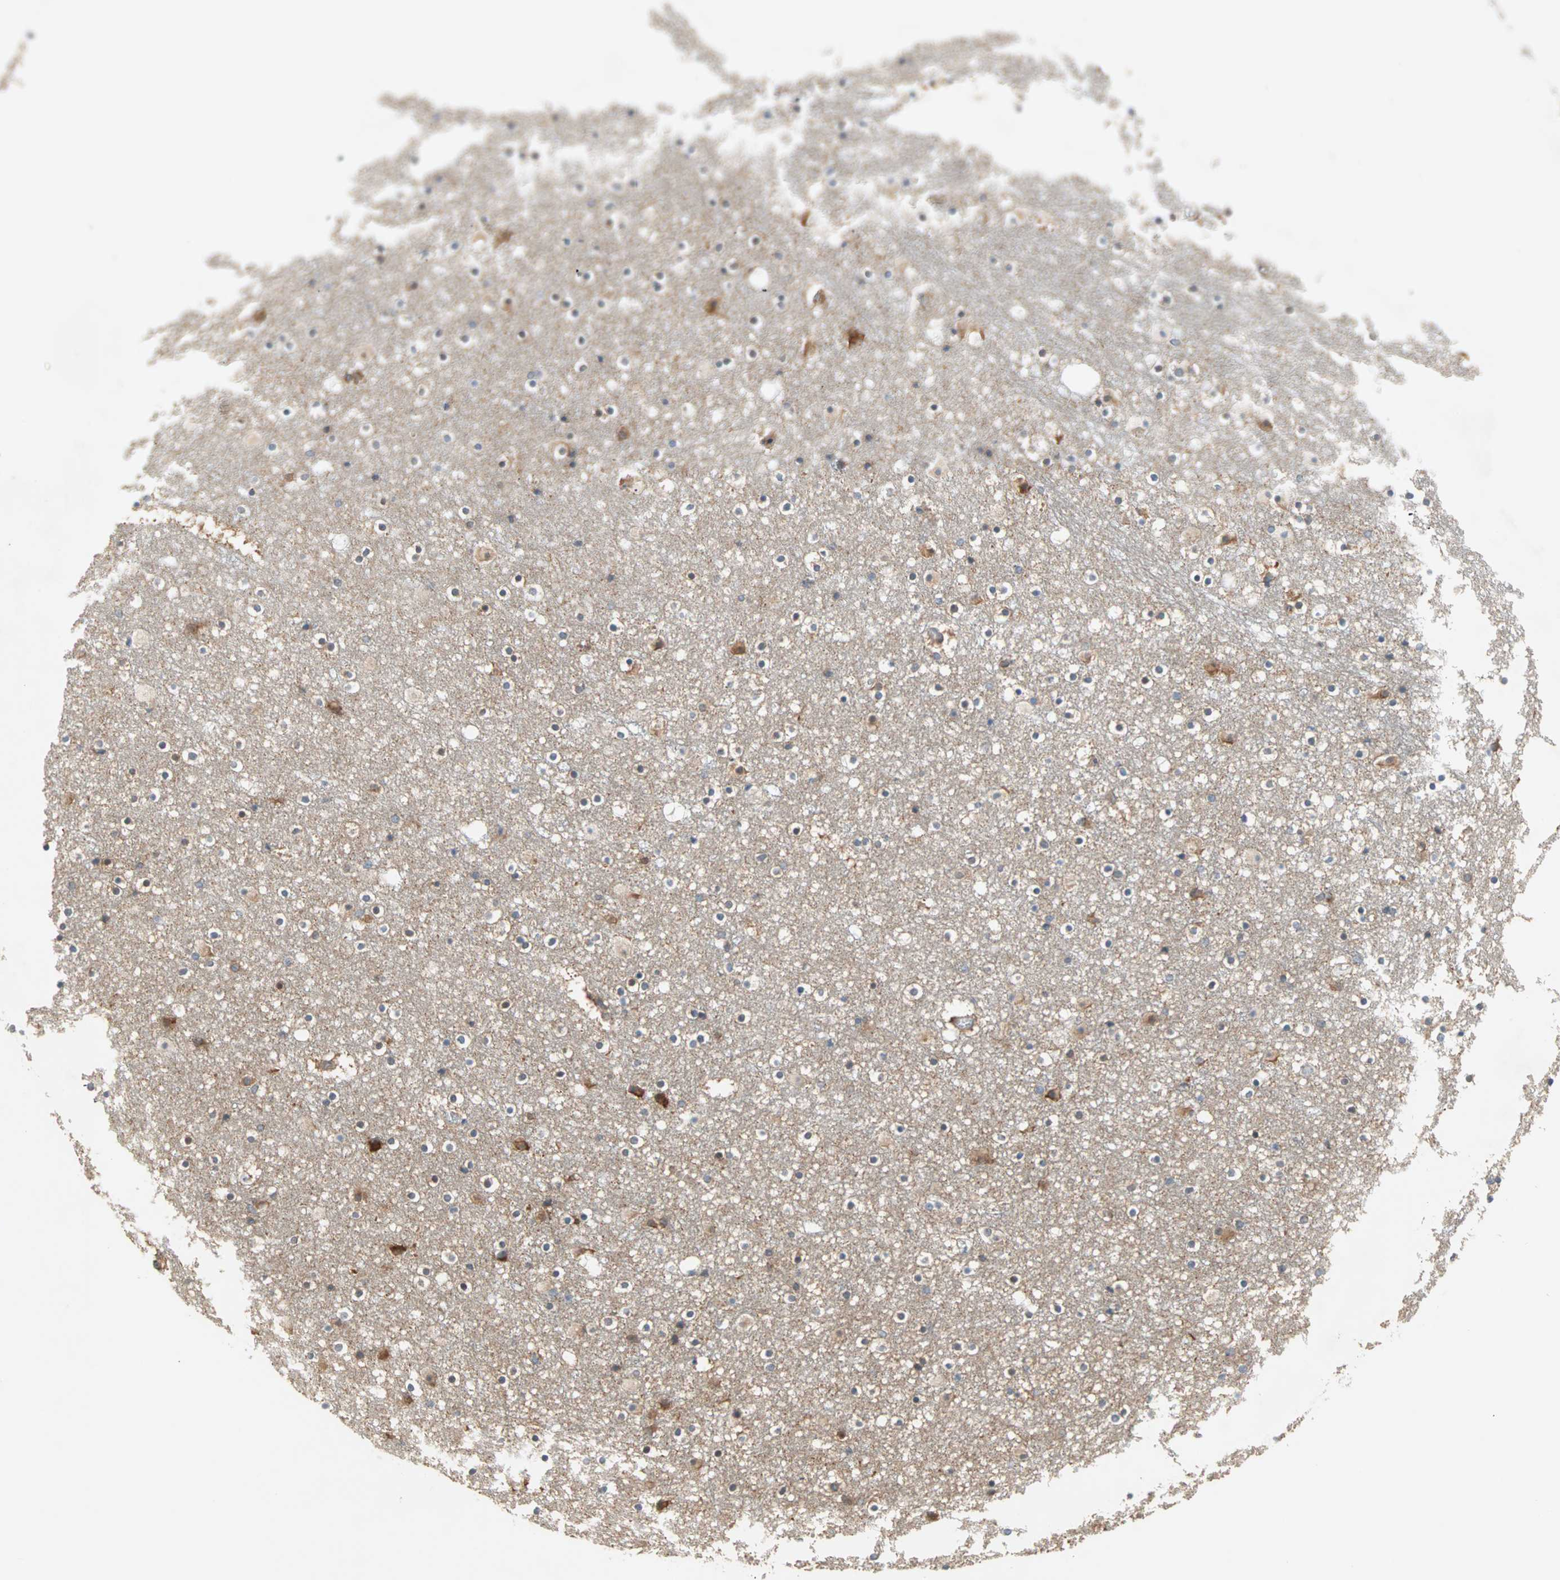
{"staining": {"intensity": "weak", "quantity": "<25%", "location": "cytoplasmic/membranous"}, "tissue": "caudate", "cell_type": "Glial cells", "image_type": "normal", "snomed": [{"axis": "morphology", "description": "Normal tissue, NOS"}, {"axis": "topography", "description": "Lateral ventricle wall"}], "caption": "The histopathology image shows no staining of glial cells in benign caudate.", "gene": "PDE8A", "patient": {"sex": "male", "age": 45}}